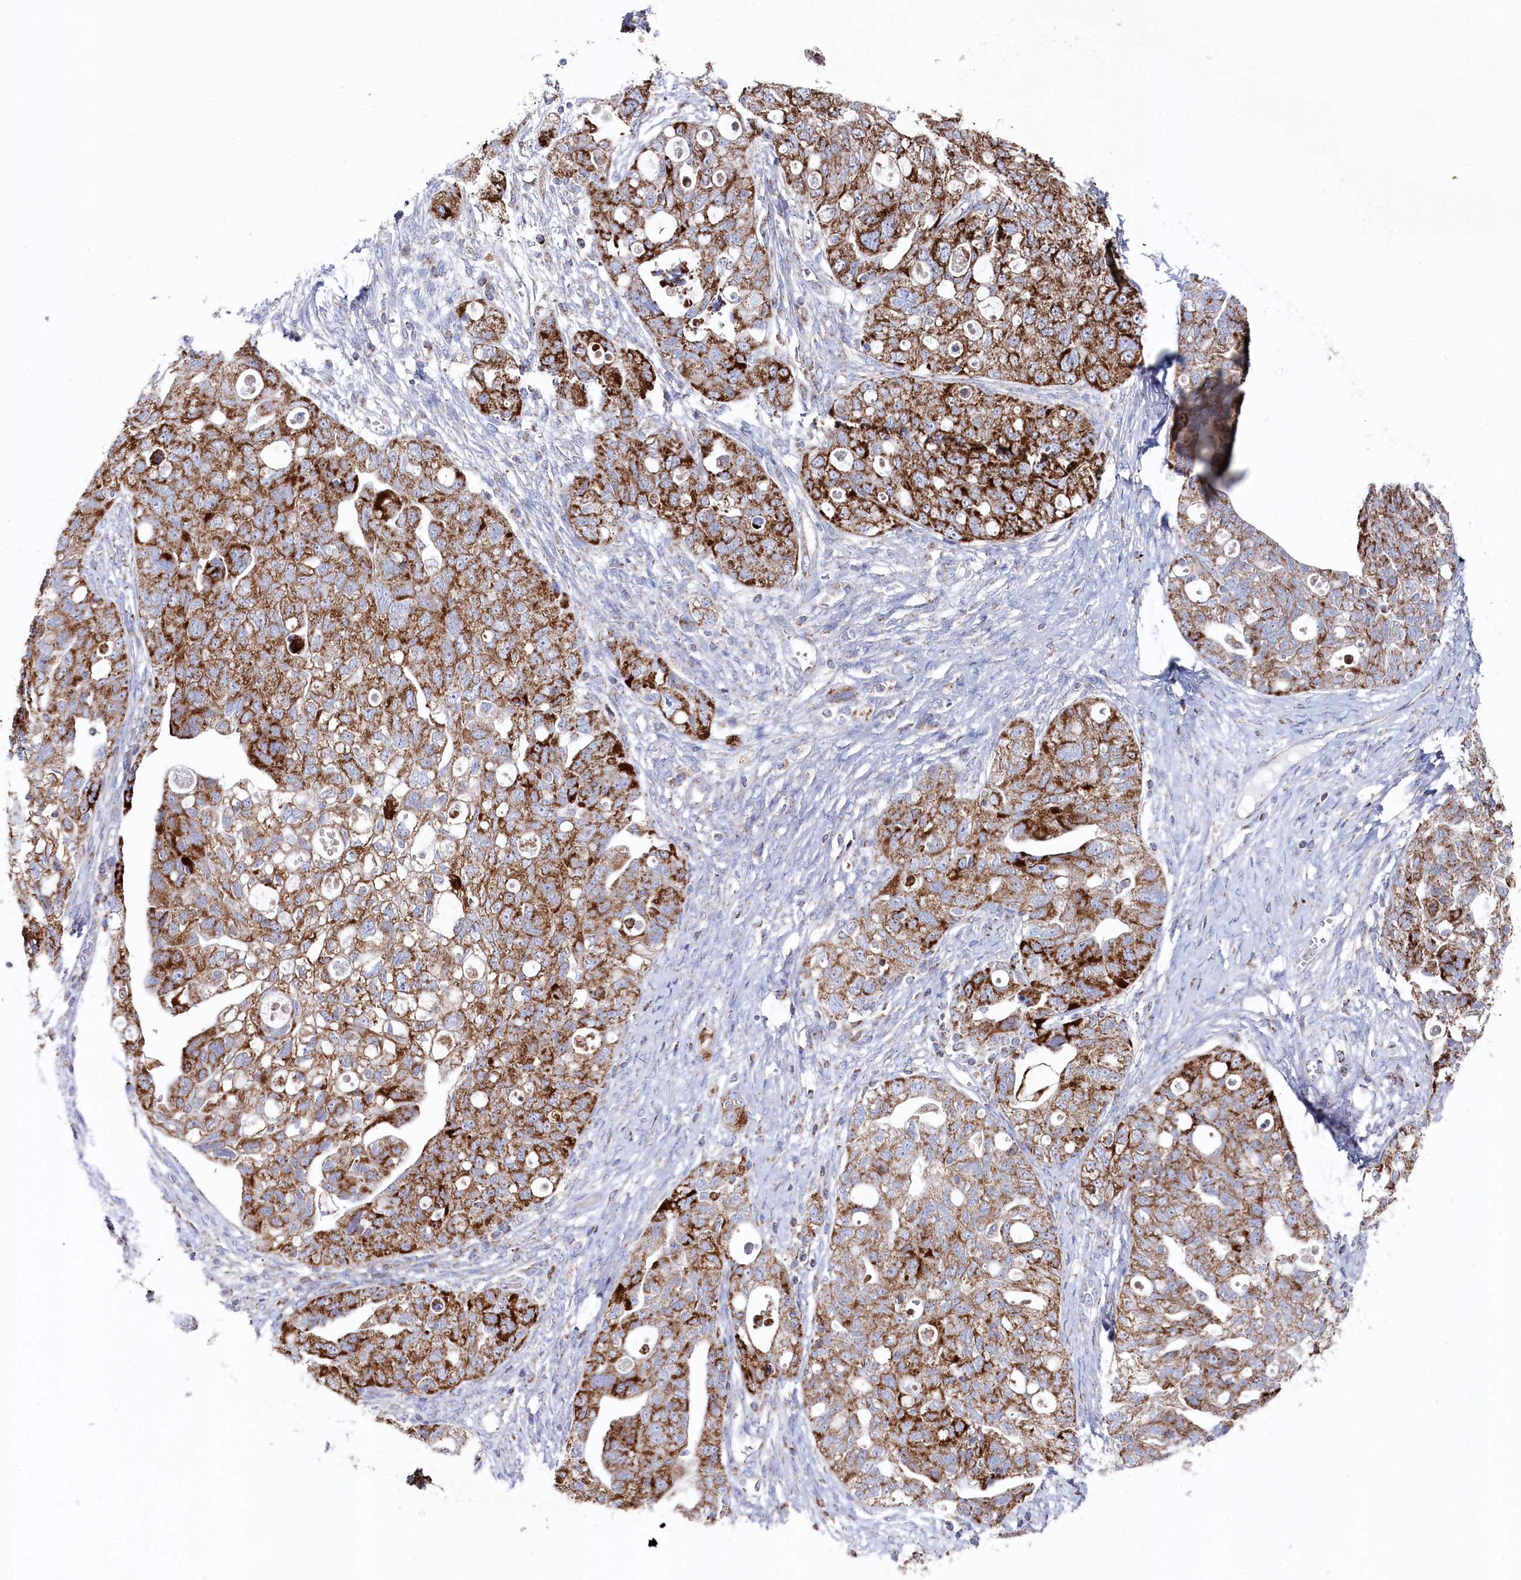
{"staining": {"intensity": "moderate", "quantity": ">75%", "location": "cytoplasmic/membranous"}, "tissue": "ovarian cancer", "cell_type": "Tumor cells", "image_type": "cancer", "snomed": [{"axis": "morphology", "description": "Carcinoma, NOS"}, {"axis": "morphology", "description": "Cystadenocarcinoma, serous, NOS"}, {"axis": "topography", "description": "Ovary"}], "caption": "A medium amount of moderate cytoplasmic/membranous positivity is present in approximately >75% of tumor cells in ovarian serous cystadenocarcinoma tissue.", "gene": "GLS2", "patient": {"sex": "female", "age": 69}}